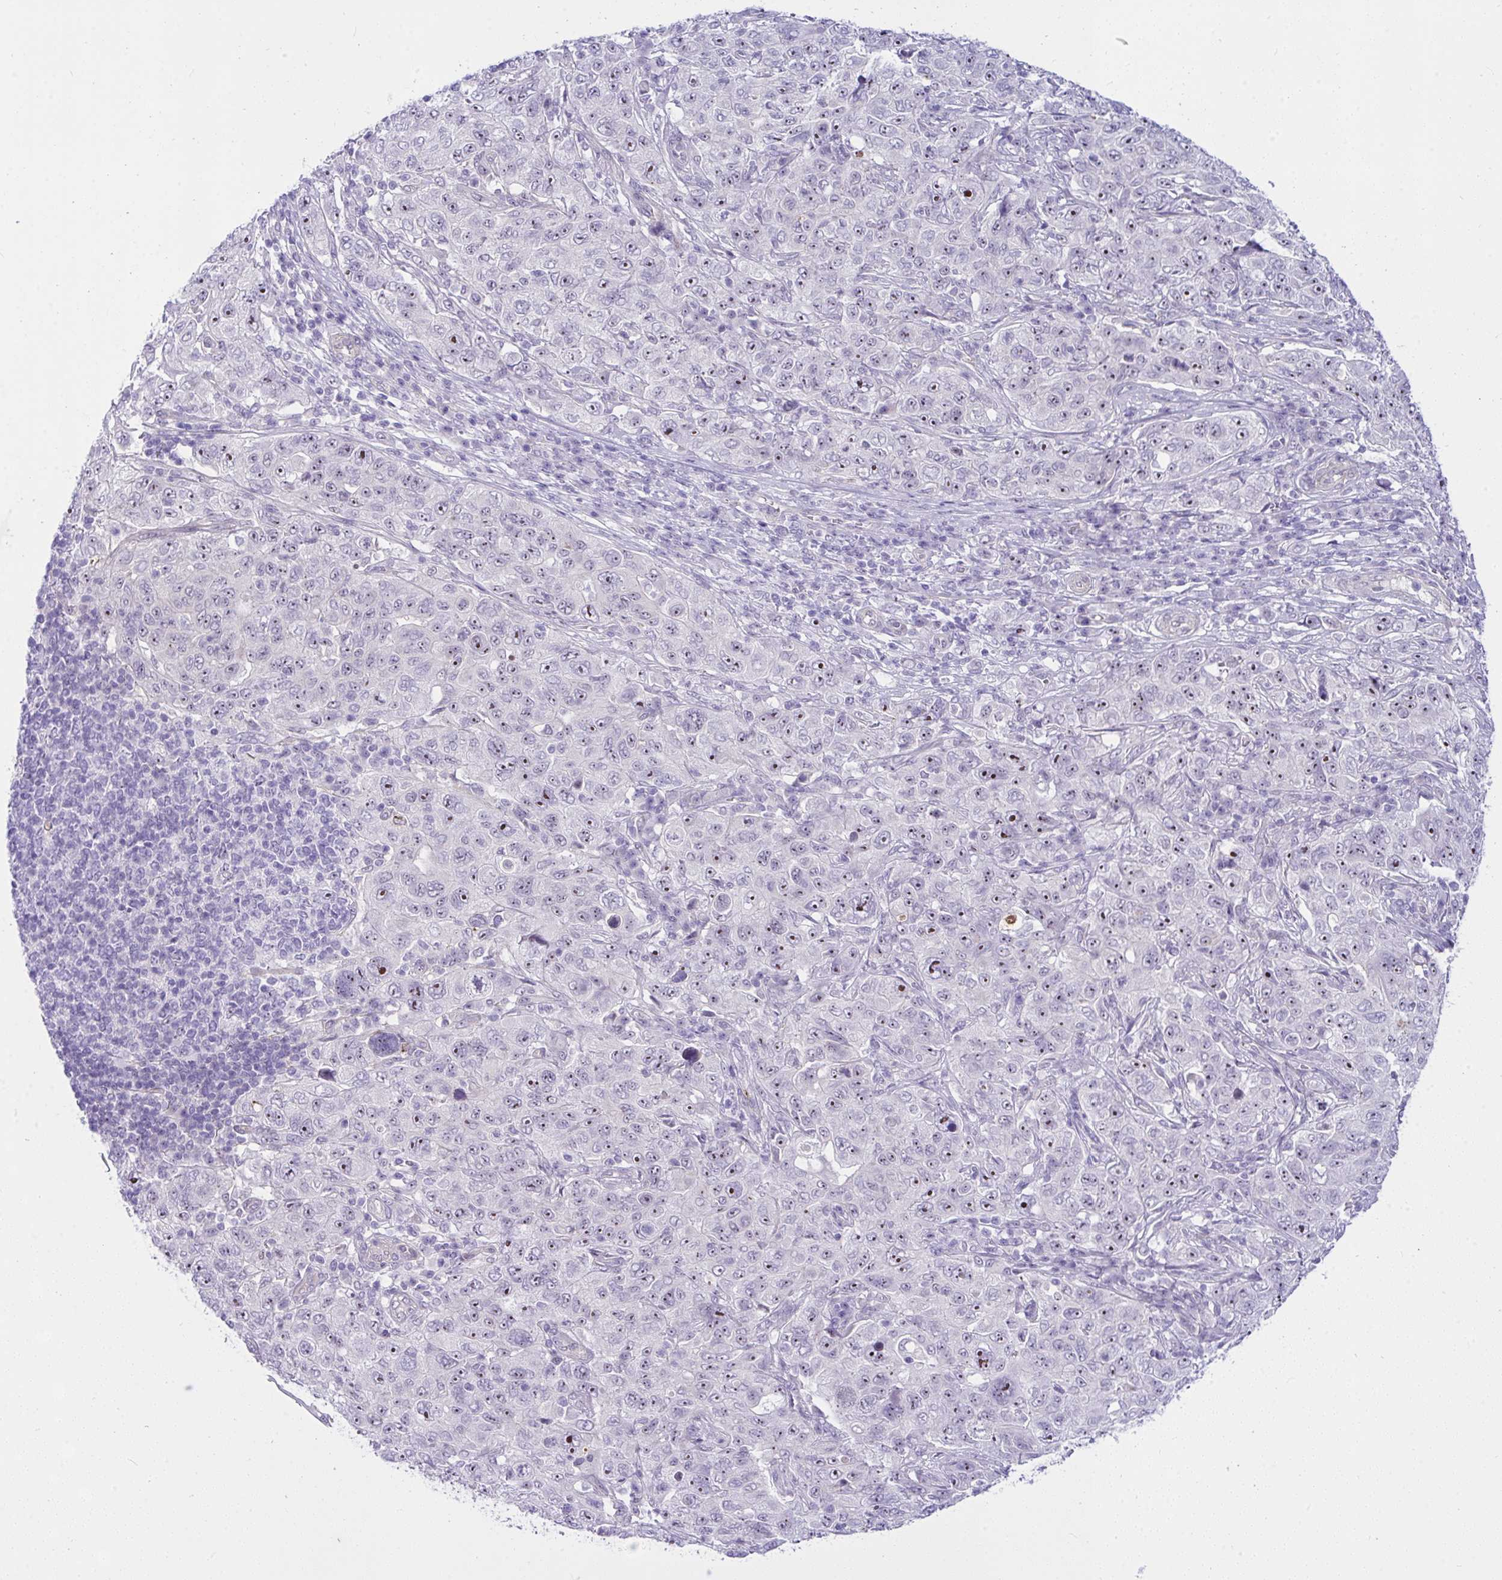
{"staining": {"intensity": "moderate", "quantity": "25%-75%", "location": "nuclear"}, "tissue": "pancreatic cancer", "cell_type": "Tumor cells", "image_type": "cancer", "snomed": [{"axis": "morphology", "description": "Adenocarcinoma, NOS"}, {"axis": "topography", "description": "Pancreas"}], "caption": "This histopathology image shows pancreatic cancer (adenocarcinoma) stained with IHC to label a protein in brown. The nuclear of tumor cells show moderate positivity for the protein. Nuclei are counter-stained blue.", "gene": "NFXL1", "patient": {"sex": "male", "age": 68}}